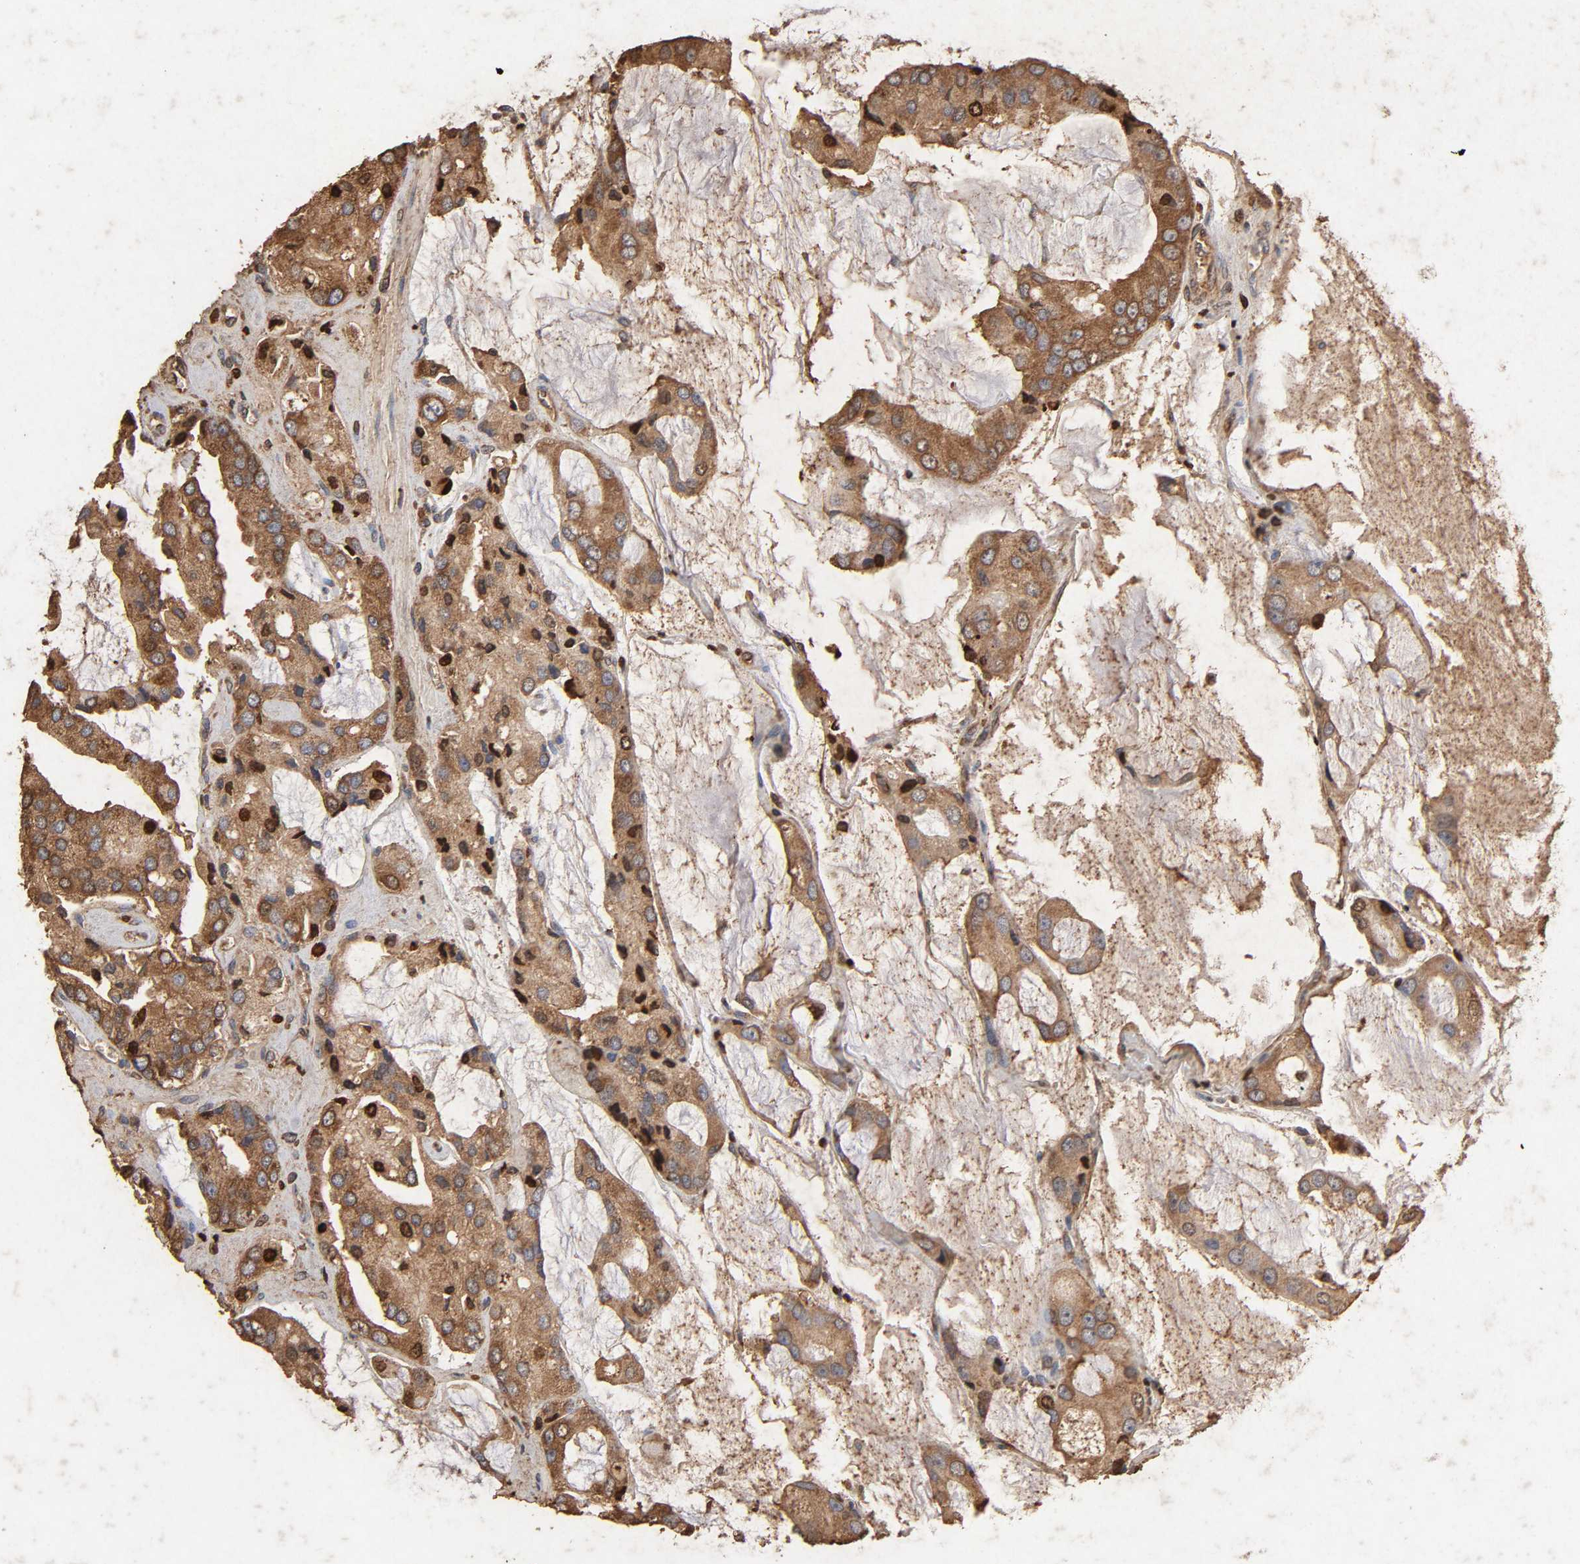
{"staining": {"intensity": "strong", "quantity": ">75%", "location": "cytoplasmic/membranous"}, "tissue": "prostate cancer", "cell_type": "Tumor cells", "image_type": "cancer", "snomed": [{"axis": "morphology", "description": "Adenocarcinoma, High grade"}, {"axis": "topography", "description": "Prostate"}], "caption": "IHC (DAB (3,3'-diaminobenzidine)) staining of prostate cancer (high-grade adenocarcinoma) exhibits strong cytoplasmic/membranous protein expression in approximately >75% of tumor cells.", "gene": "CYCS", "patient": {"sex": "male", "age": 67}}